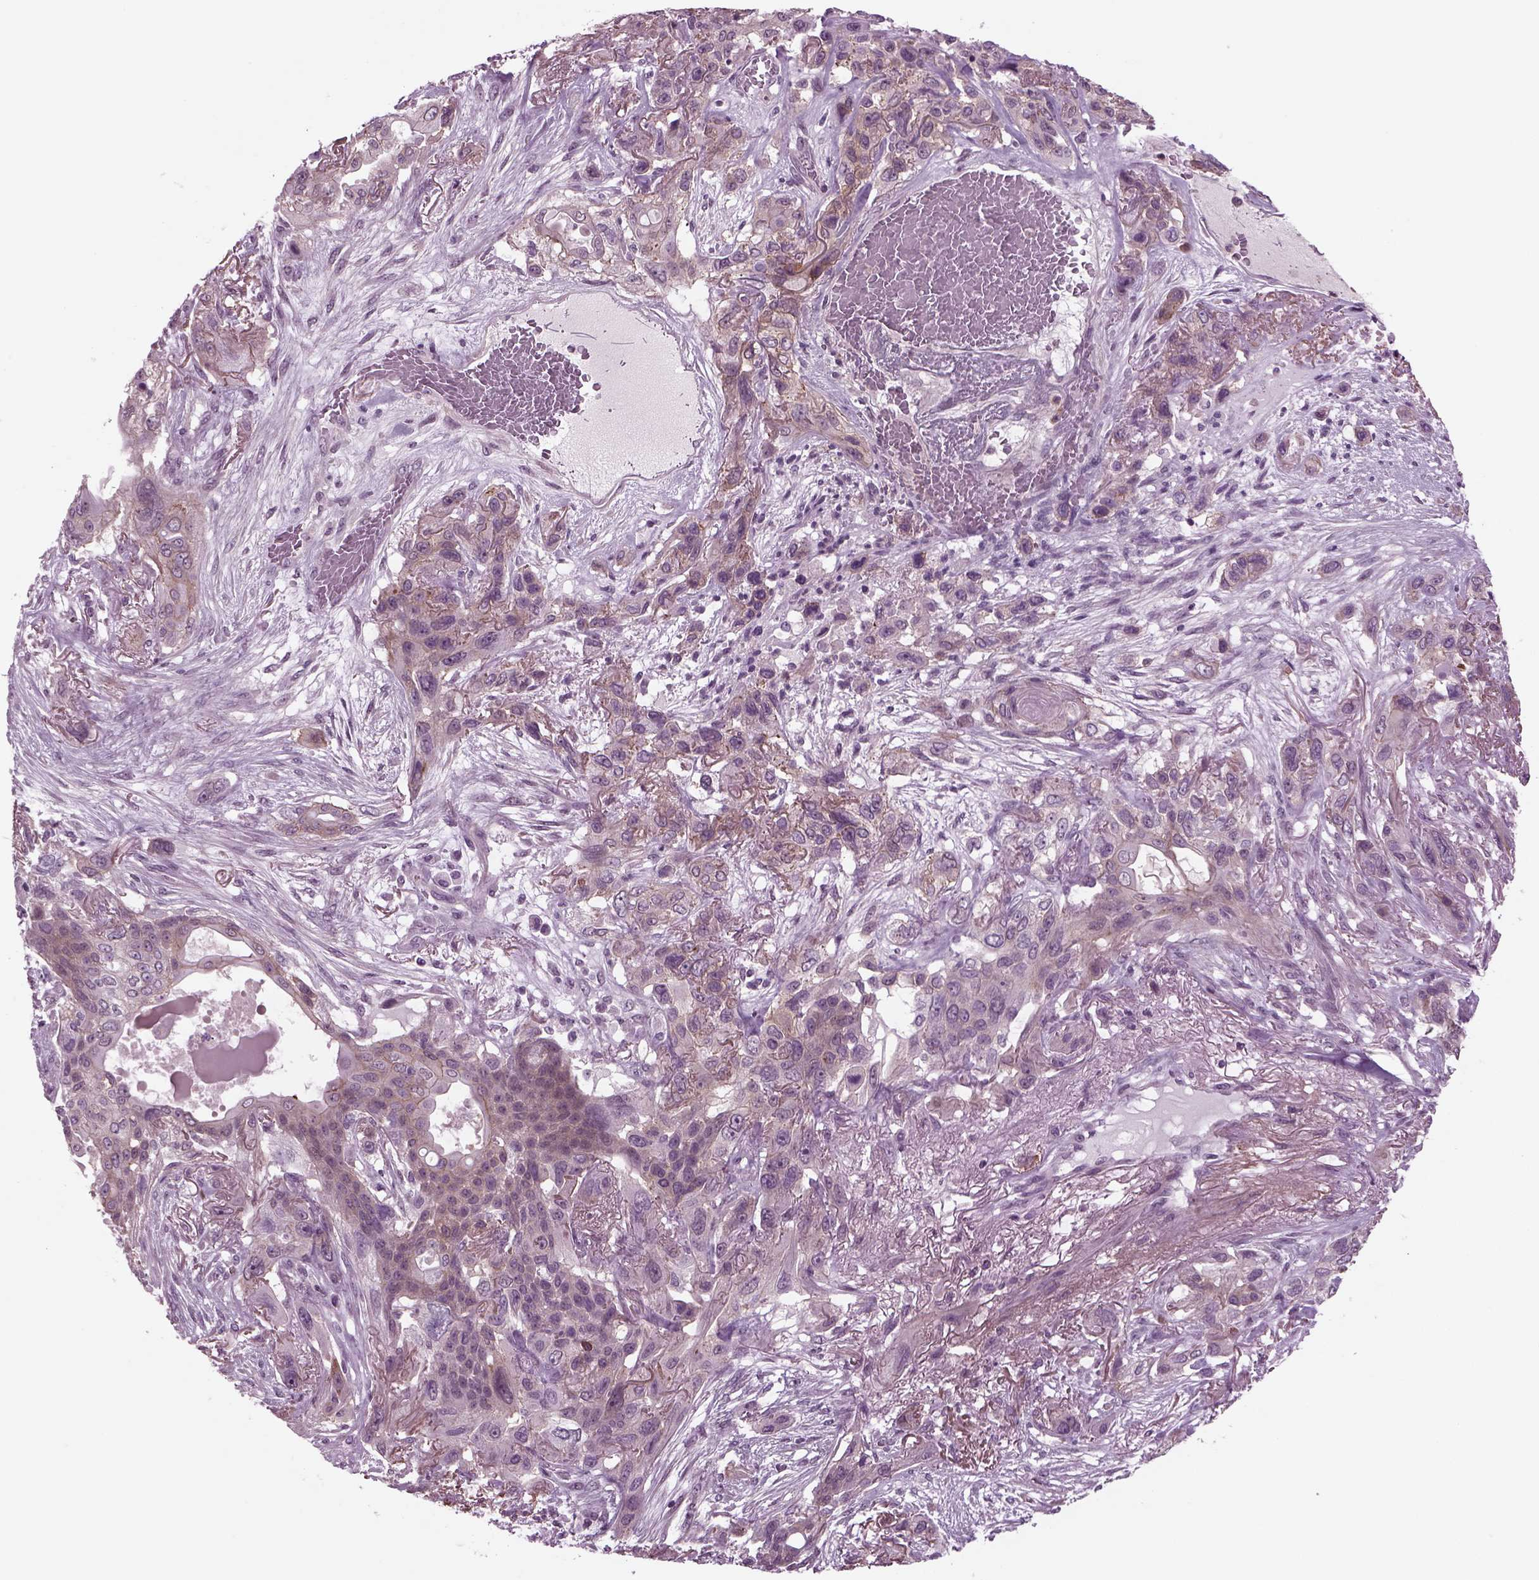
{"staining": {"intensity": "moderate", "quantity": "<25%", "location": "cytoplasmic/membranous"}, "tissue": "lung cancer", "cell_type": "Tumor cells", "image_type": "cancer", "snomed": [{"axis": "morphology", "description": "Squamous cell carcinoma, NOS"}, {"axis": "topography", "description": "Lung"}], "caption": "Lung squamous cell carcinoma tissue displays moderate cytoplasmic/membranous staining in approximately <25% of tumor cells, visualized by immunohistochemistry.", "gene": "ODF3", "patient": {"sex": "female", "age": 70}}